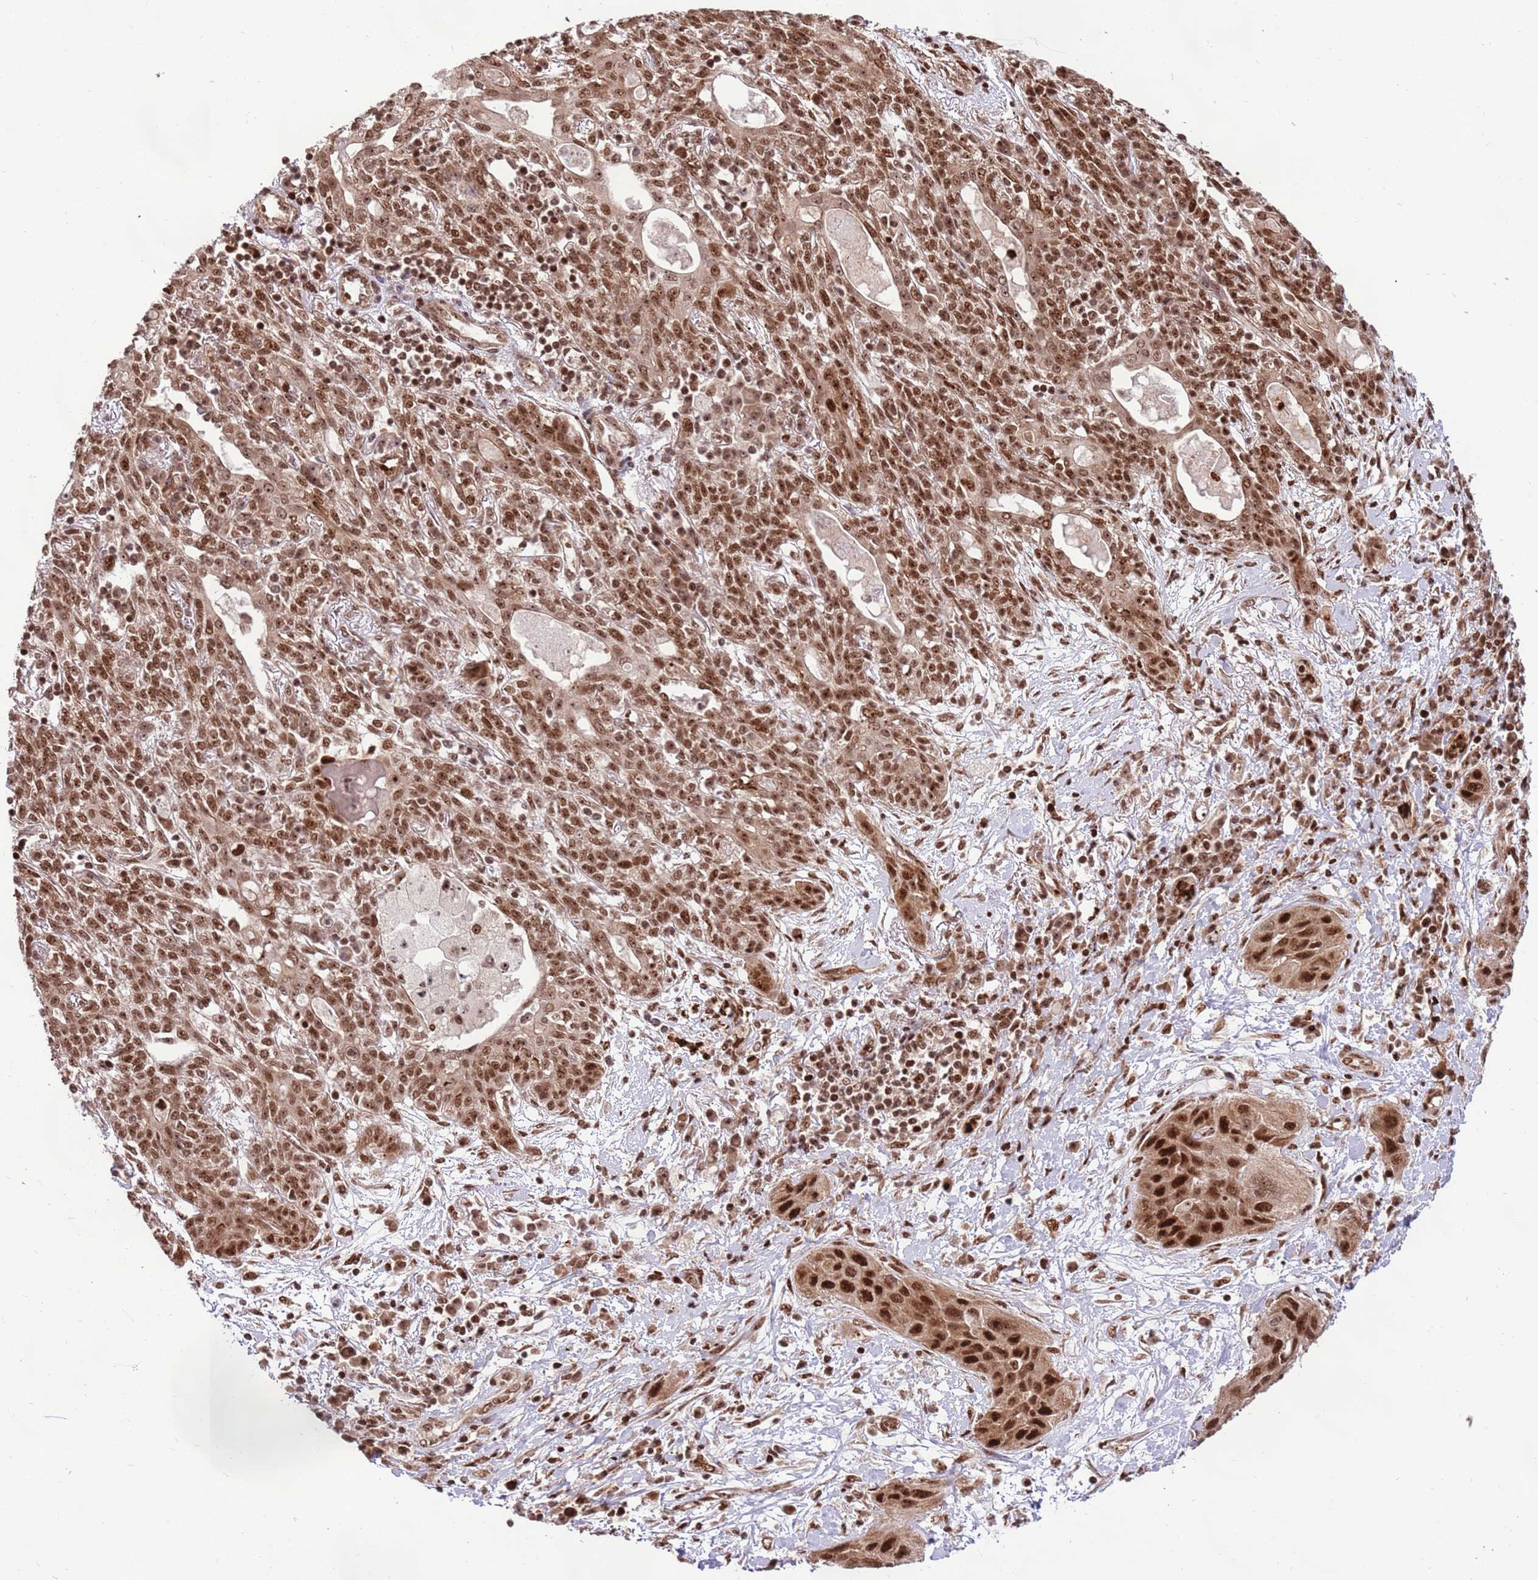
{"staining": {"intensity": "strong", "quantity": ">75%", "location": "nuclear"}, "tissue": "lung cancer", "cell_type": "Tumor cells", "image_type": "cancer", "snomed": [{"axis": "morphology", "description": "Squamous cell carcinoma, NOS"}, {"axis": "topography", "description": "Lung"}], "caption": "Protein positivity by immunohistochemistry displays strong nuclear positivity in about >75% of tumor cells in lung cancer.", "gene": "RIF1", "patient": {"sex": "female", "age": 70}}